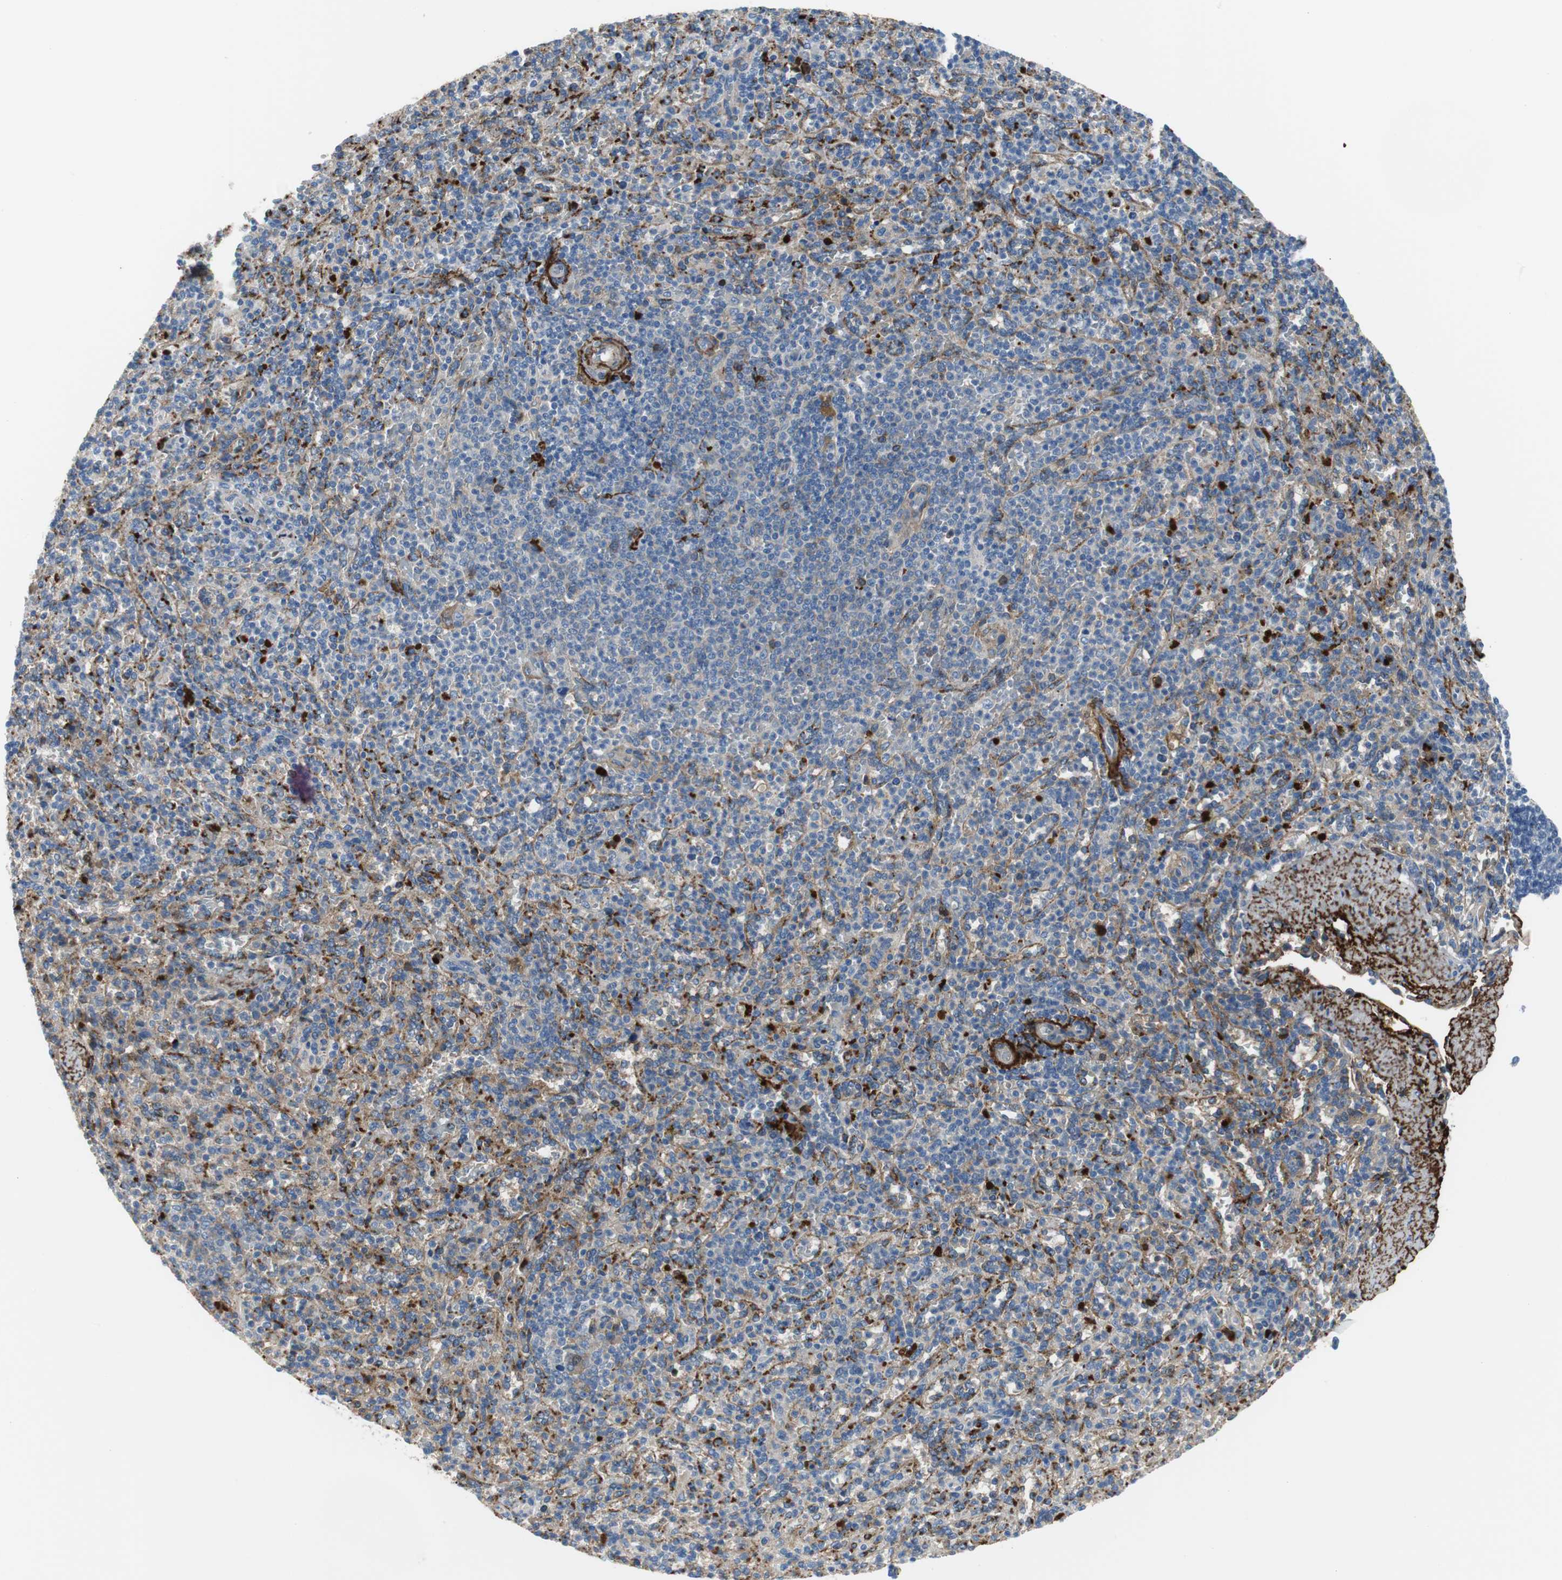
{"staining": {"intensity": "strong", "quantity": "<25%", "location": "cytoplasmic/membranous"}, "tissue": "spleen", "cell_type": "Cells in red pulp", "image_type": "normal", "snomed": [{"axis": "morphology", "description": "Normal tissue, NOS"}, {"axis": "topography", "description": "Spleen"}], "caption": "DAB immunohistochemical staining of unremarkable spleen reveals strong cytoplasmic/membranous protein staining in approximately <25% of cells in red pulp. (Brightfield microscopy of DAB IHC at high magnification).", "gene": "APCS", "patient": {"sex": "male", "age": 36}}